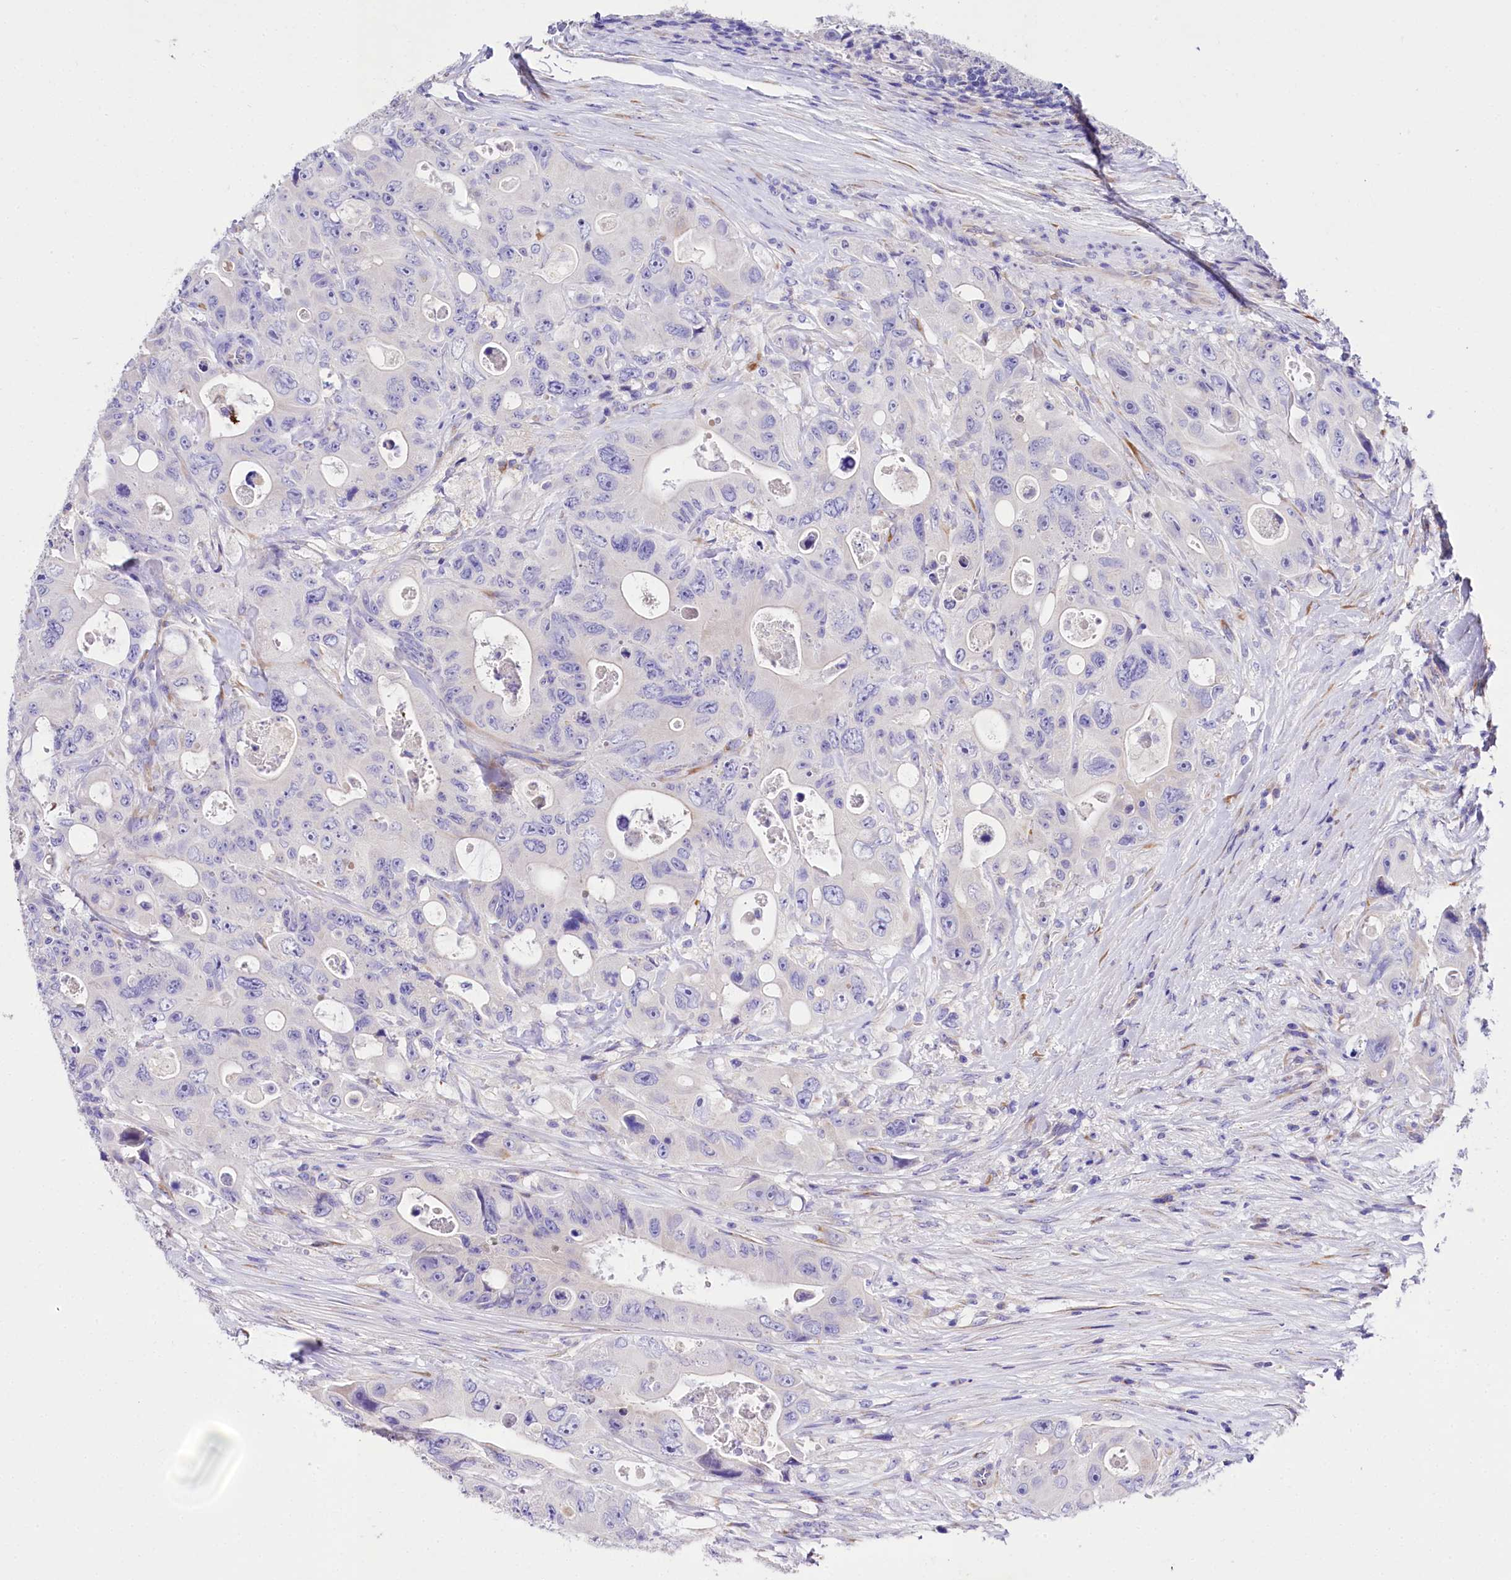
{"staining": {"intensity": "negative", "quantity": "none", "location": "none"}, "tissue": "colorectal cancer", "cell_type": "Tumor cells", "image_type": "cancer", "snomed": [{"axis": "morphology", "description": "Adenocarcinoma, NOS"}, {"axis": "topography", "description": "Colon"}], "caption": "Immunohistochemistry of colorectal cancer exhibits no expression in tumor cells.", "gene": "A2ML1", "patient": {"sex": "female", "age": 46}}